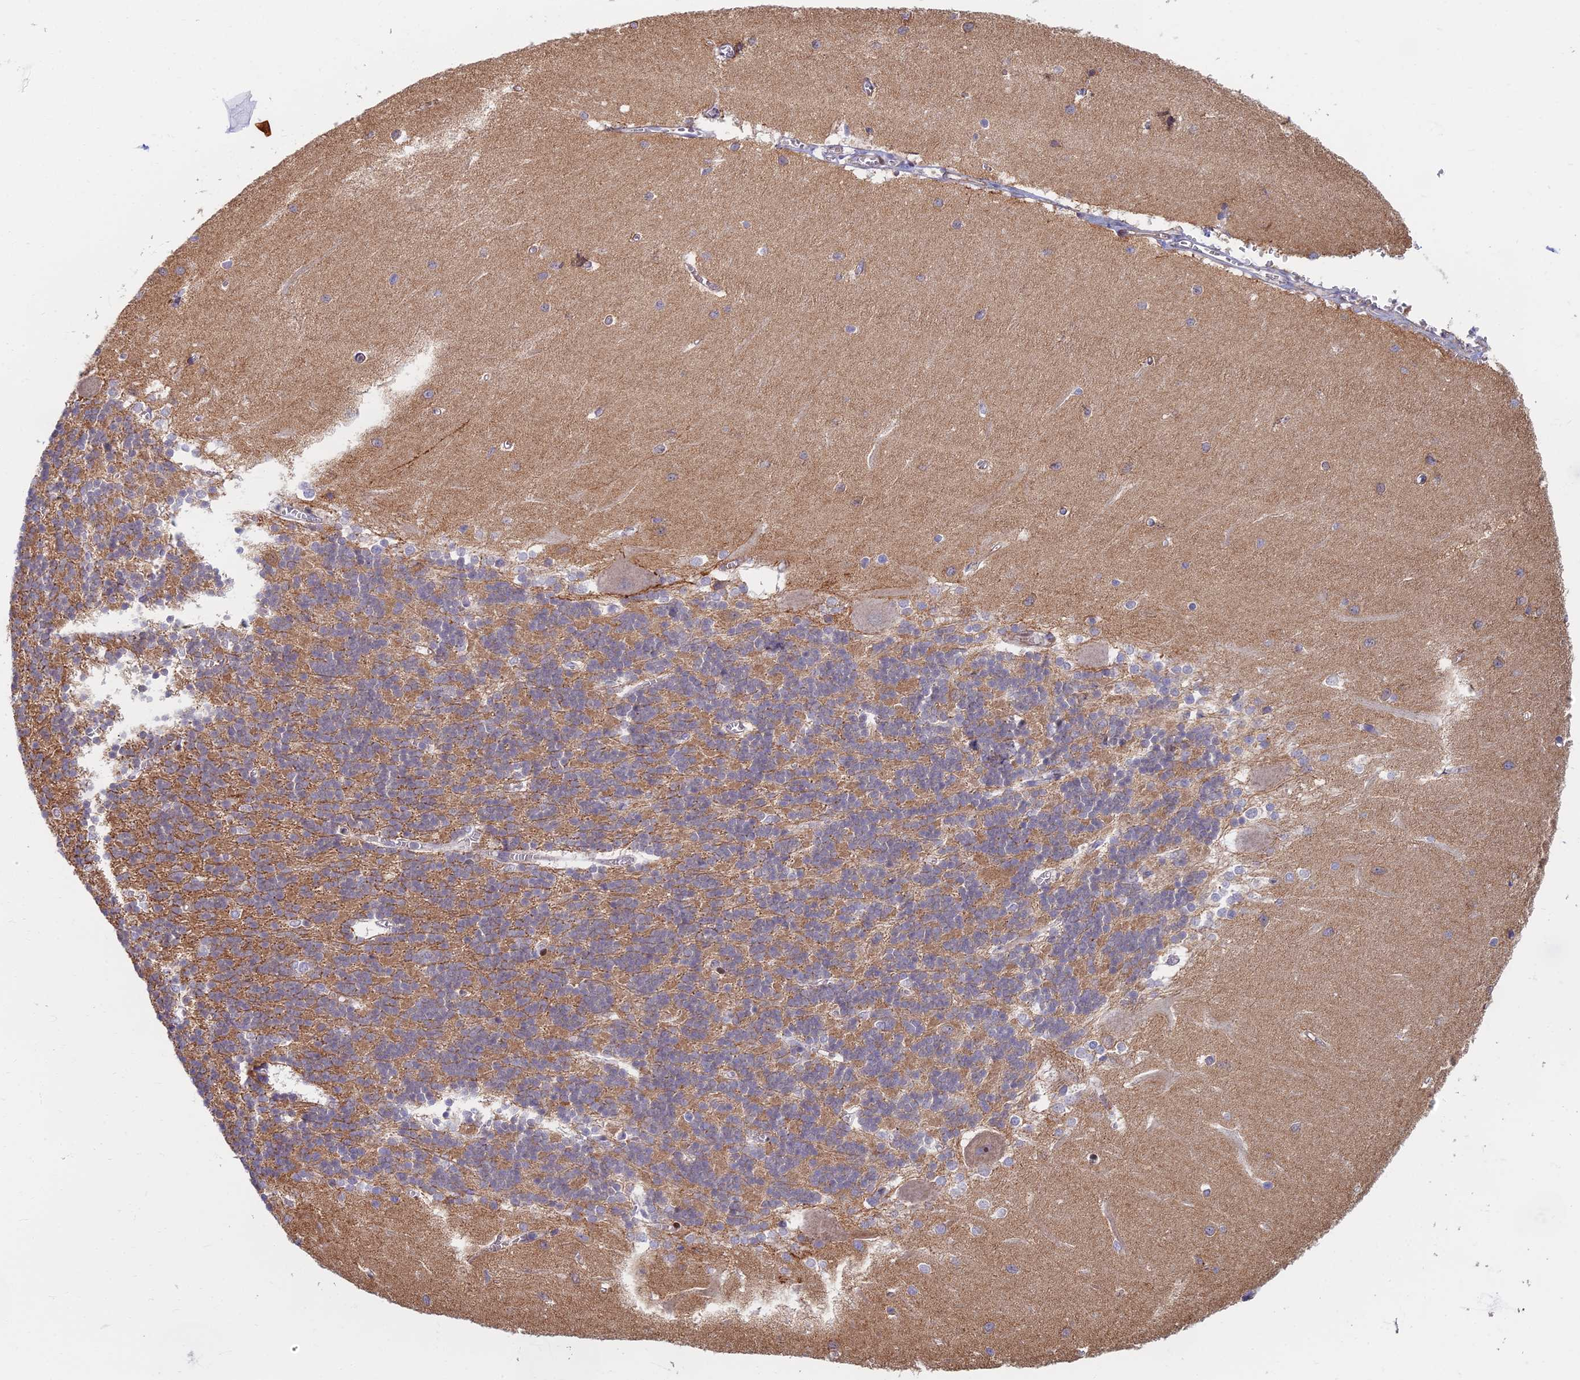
{"staining": {"intensity": "moderate", "quantity": ">75%", "location": "cytoplasmic/membranous"}, "tissue": "cerebellum", "cell_type": "Cells in granular layer", "image_type": "normal", "snomed": [{"axis": "morphology", "description": "Normal tissue, NOS"}, {"axis": "topography", "description": "Cerebellum"}], "caption": "Cells in granular layer show moderate cytoplasmic/membranous positivity in approximately >75% of cells in normal cerebellum.", "gene": "C15orf40", "patient": {"sex": "male", "age": 37}}